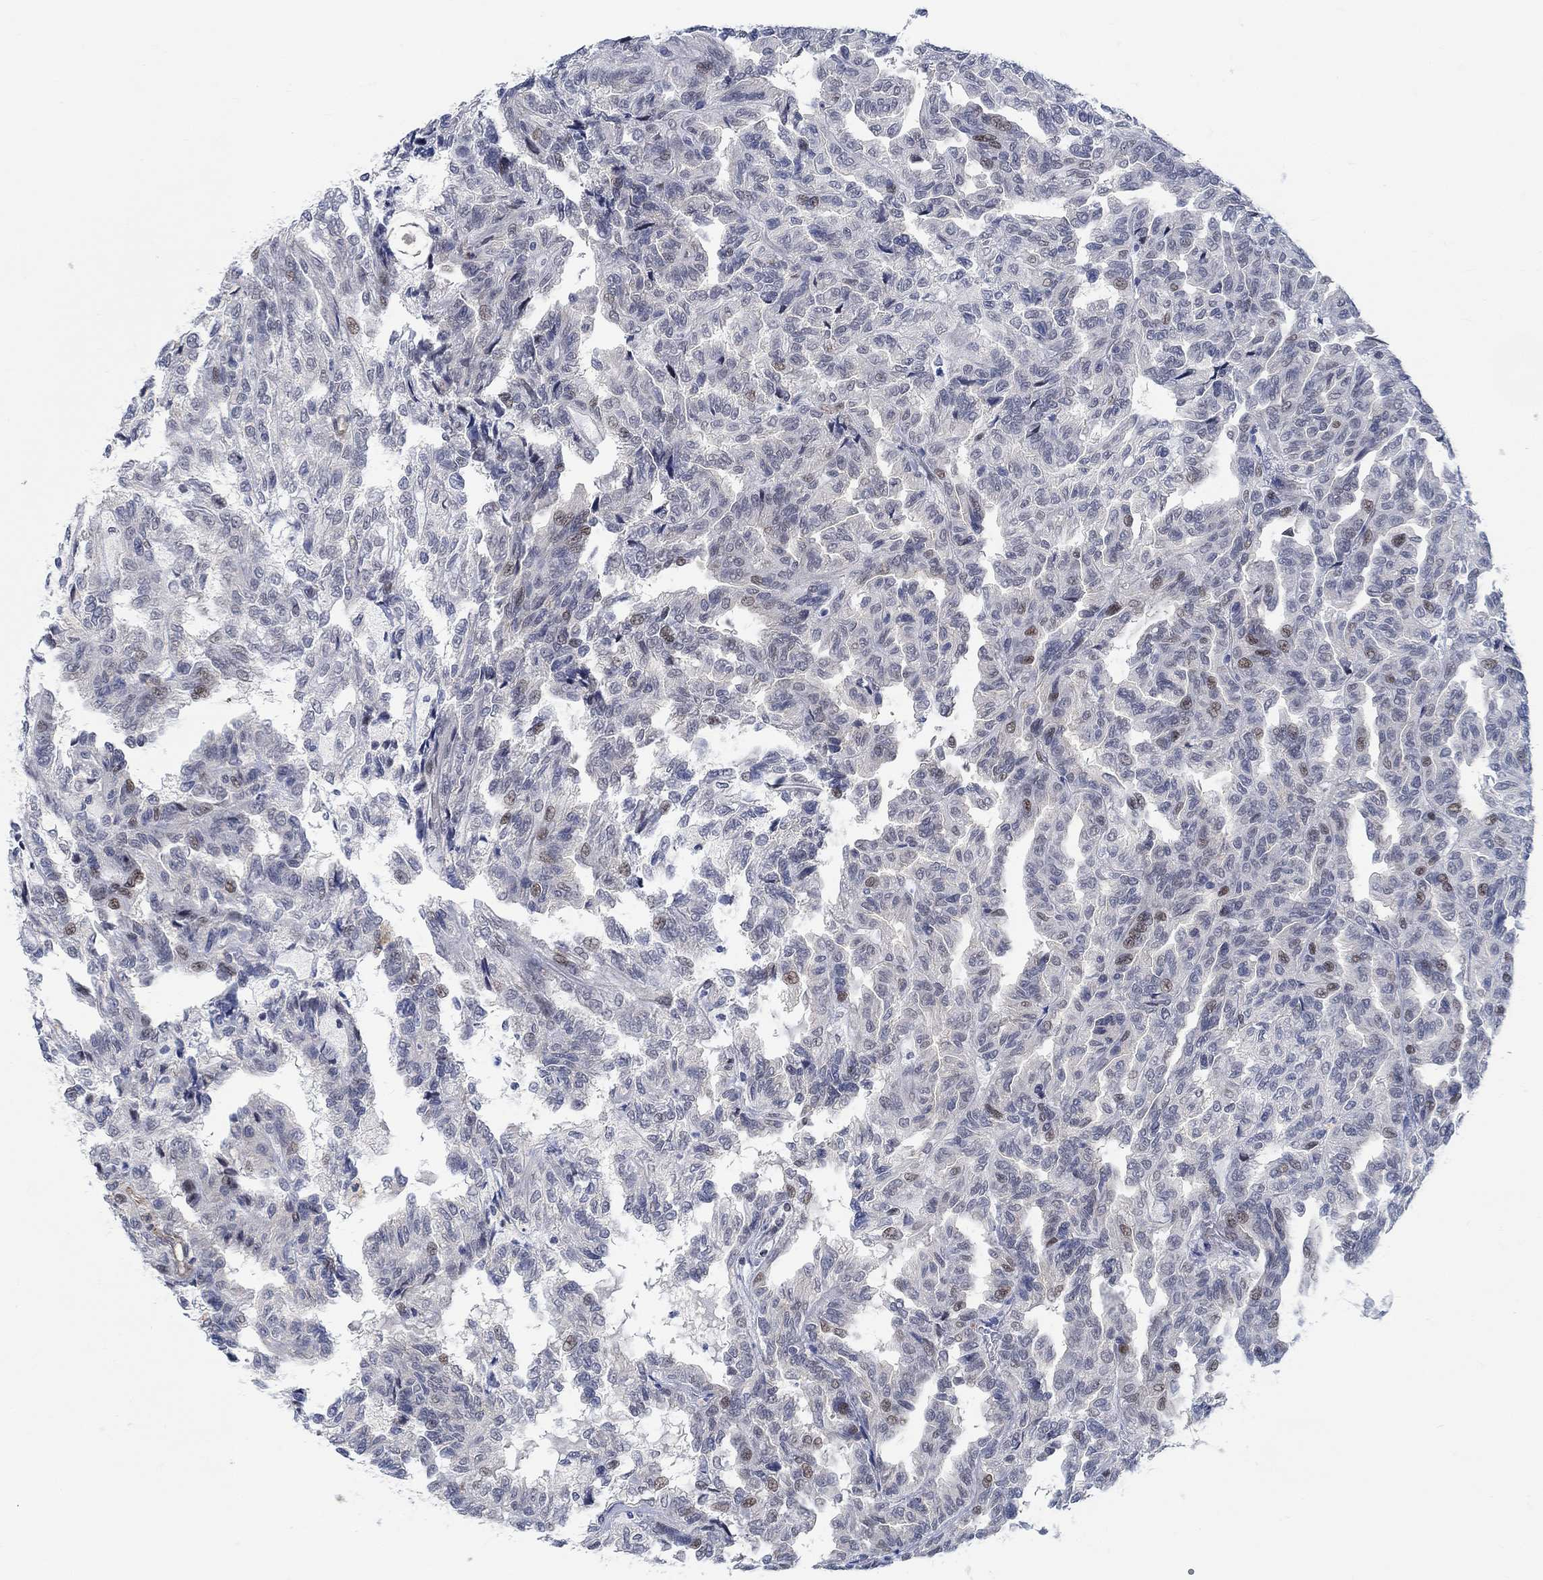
{"staining": {"intensity": "weak", "quantity": "<25%", "location": "nuclear"}, "tissue": "renal cancer", "cell_type": "Tumor cells", "image_type": "cancer", "snomed": [{"axis": "morphology", "description": "Adenocarcinoma, NOS"}, {"axis": "topography", "description": "Kidney"}], "caption": "DAB immunohistochemical staining of human renal cancer (adenocarcinoma) exhibits no significant expression in tumor cells. (Immunohistochemistry (ihc), brightfield microscopy, high magnification).", "gene": "KCNH8", "patient": {"sex": "male", "age": 79}}